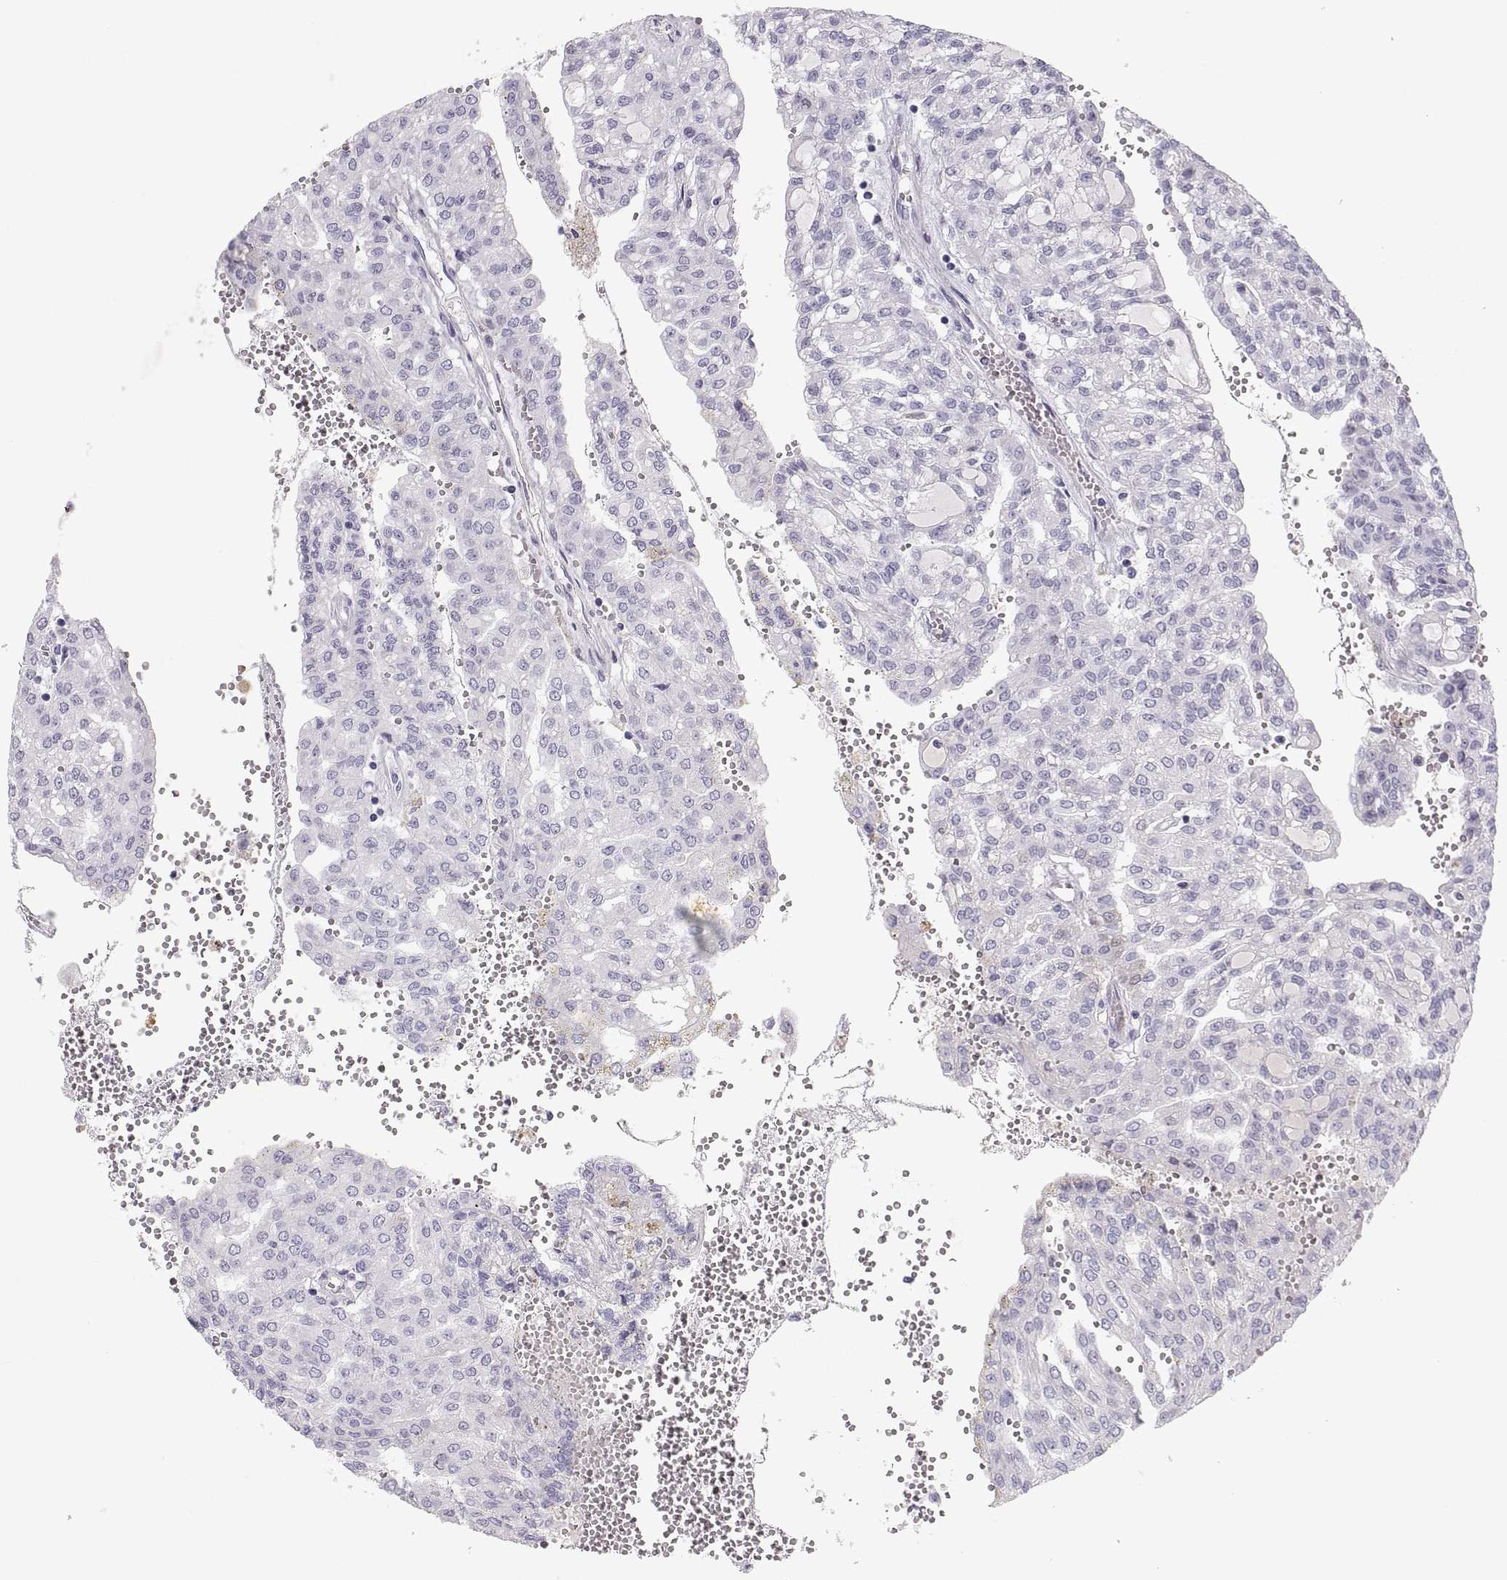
{"staining": {"intensity": "weak", "quantity": "<25%", "location": "cytoplasmic/membranous"}, "tissue": "renal cancer", "cell_type": "Tumor cells", "image_type": "cancer", "snomed": [{"axis": "morphology", "description": "Adenocarcinoma, NOS"}, {"axis": "topography", "description": "Kidney"}], "caption": "Adenocarcinoma (renal) was stained to show a protein in brown. There is no significant expression in tumor cells. (Immunohistochemistry (ihc), brightfield microscopy, high magnification).", "gene": "MAGEB2", "patient": {"sex": "male", "age": 63}}